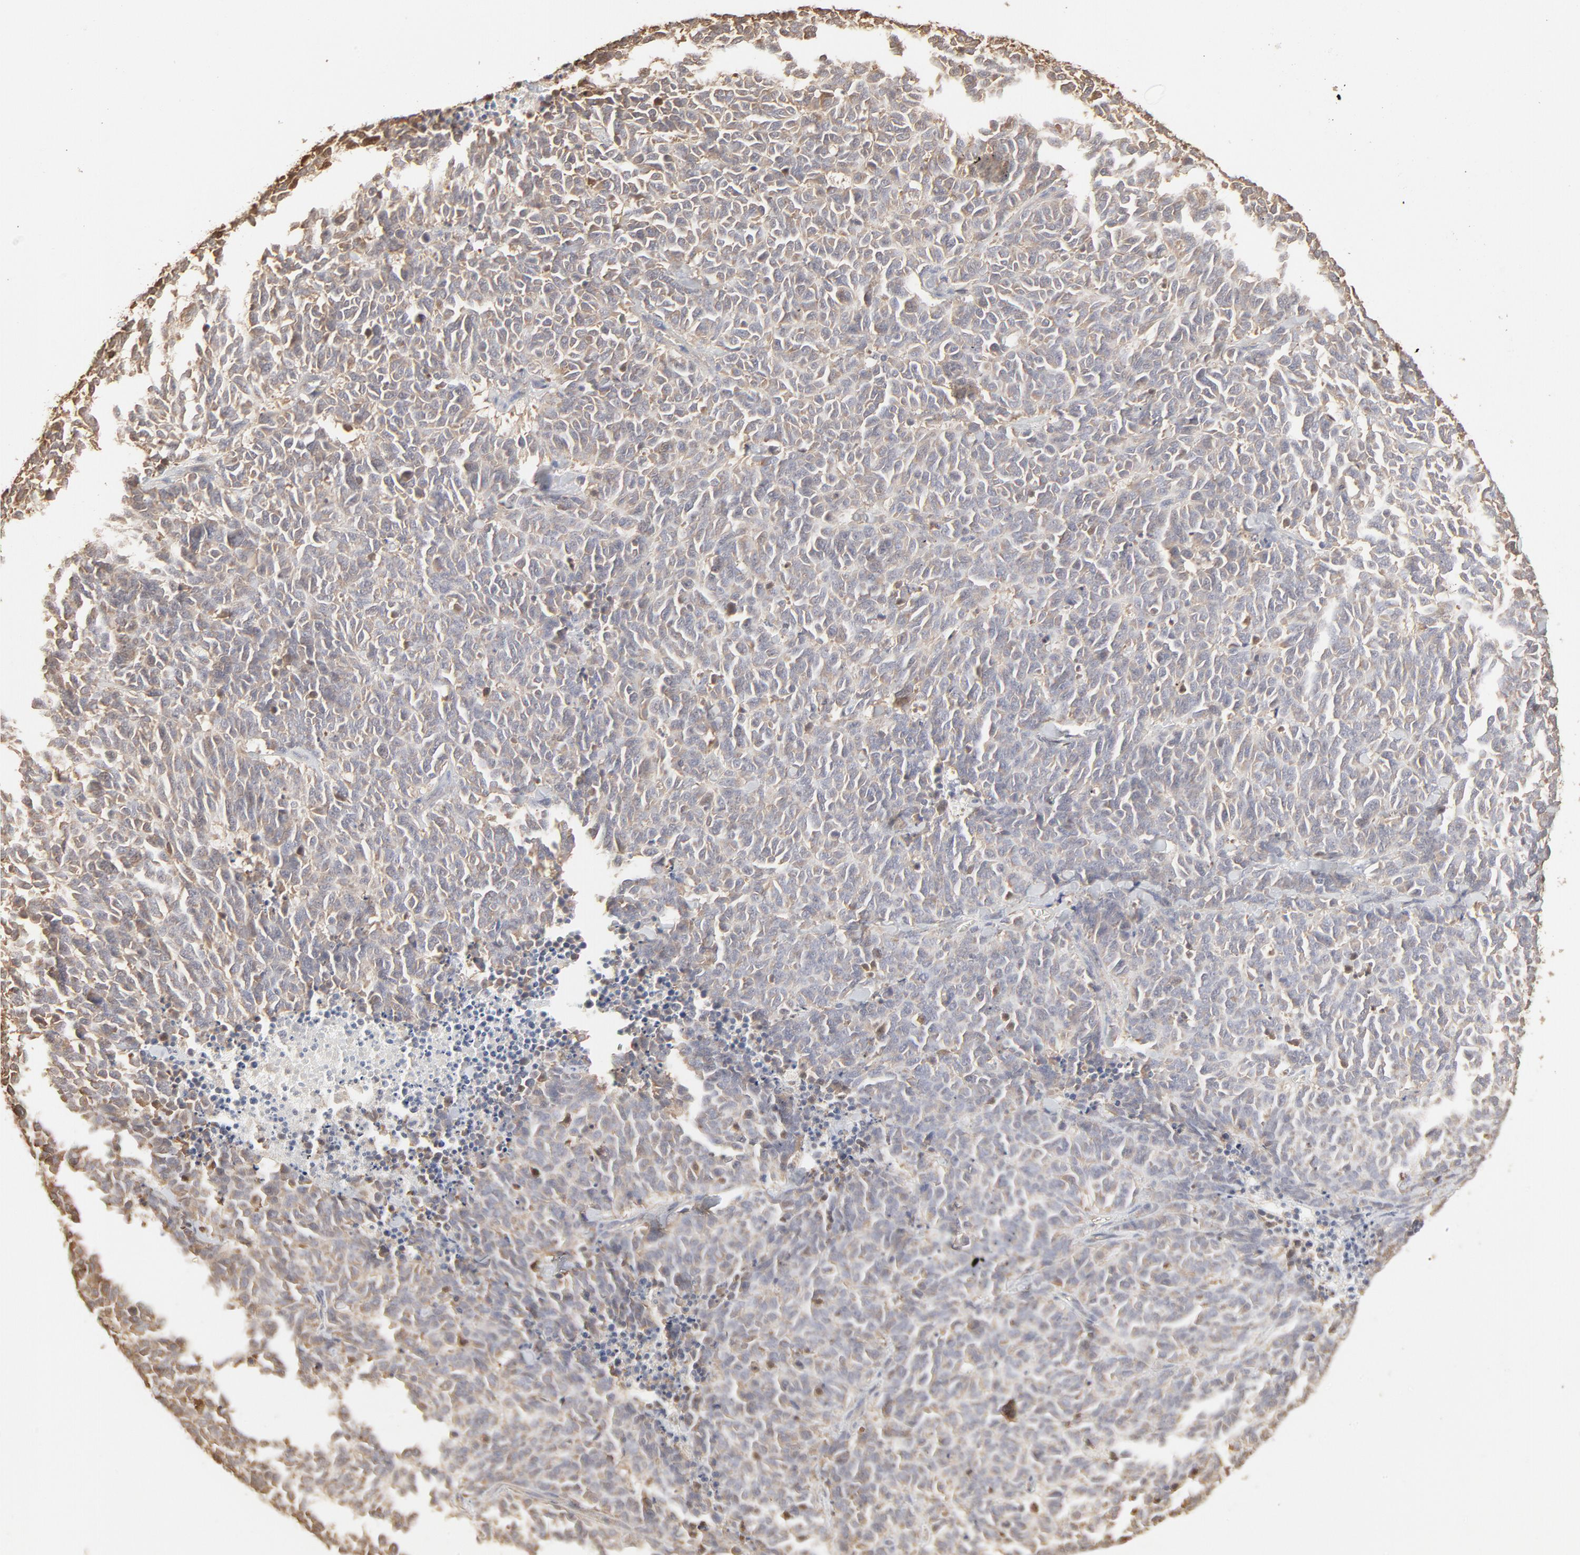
{"staining": {"intensity": "weak", "quantity": ">75%", "location": "cytoplasmic/membranous"}, "tissue": "lung cancer", "cell_type": "Tumor cells", "image_type": "cancer", "snomed": [{"axis": "morphology", "description": "Neoplasm, malignant, NOS"}, {"axis": "topography", "description": "Lung"}], "caption": "About >75% of tumor cells in human lung neoplasm (malignant) reveal weak cytoplasmic/membranous protein staining as visualized by brown immunohistochemical staining.", "gene": "PPP2CA", "patient": {"sex": "female", "age": 58}}